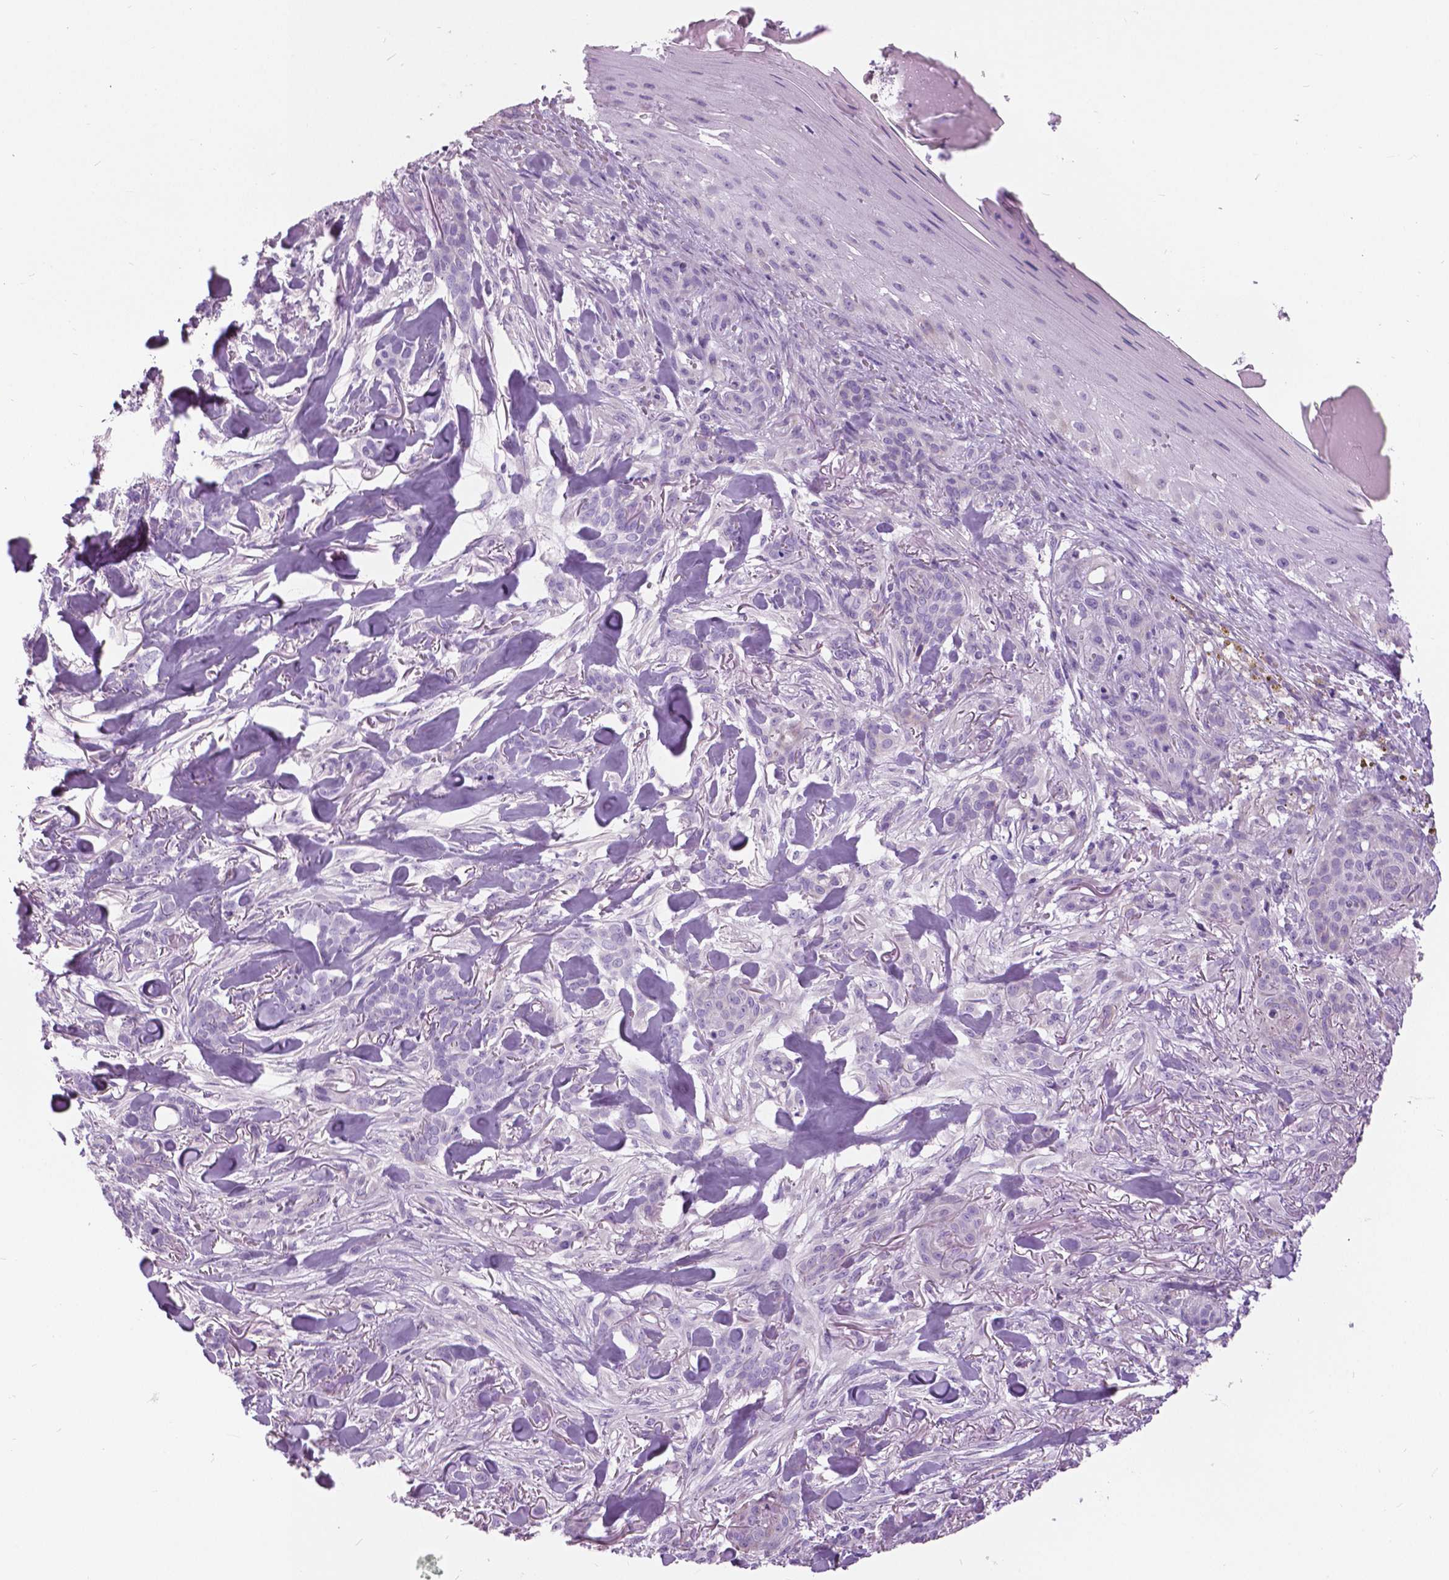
{"staining": {"intensity": "negative", "quantity": "none", "location": "none"}, "tissue": "skin cancer", "cell_type": "Tumor cells", "image_type": "cancer", "snomed": [{"axis": "morphology", "description": "Basal cell carcinoma"}, {"axis": "topography", "description": "Skin"}], "caption": "An immunohistochemistry micrograph of skin cancer (basal cell carcinoma) is shown. There is no staining in tumor cells of skin cancer (basal cell carcinoma). (Stains: DAB (3,3'-diaminobenzidine) immunohistochemistry (IHC) with hematoxylin counter stain, Microscopy: brightfield microscopy at high magnification).", "gene": "TP53TG5", "patient": {"sex": "female", "age": 61}}